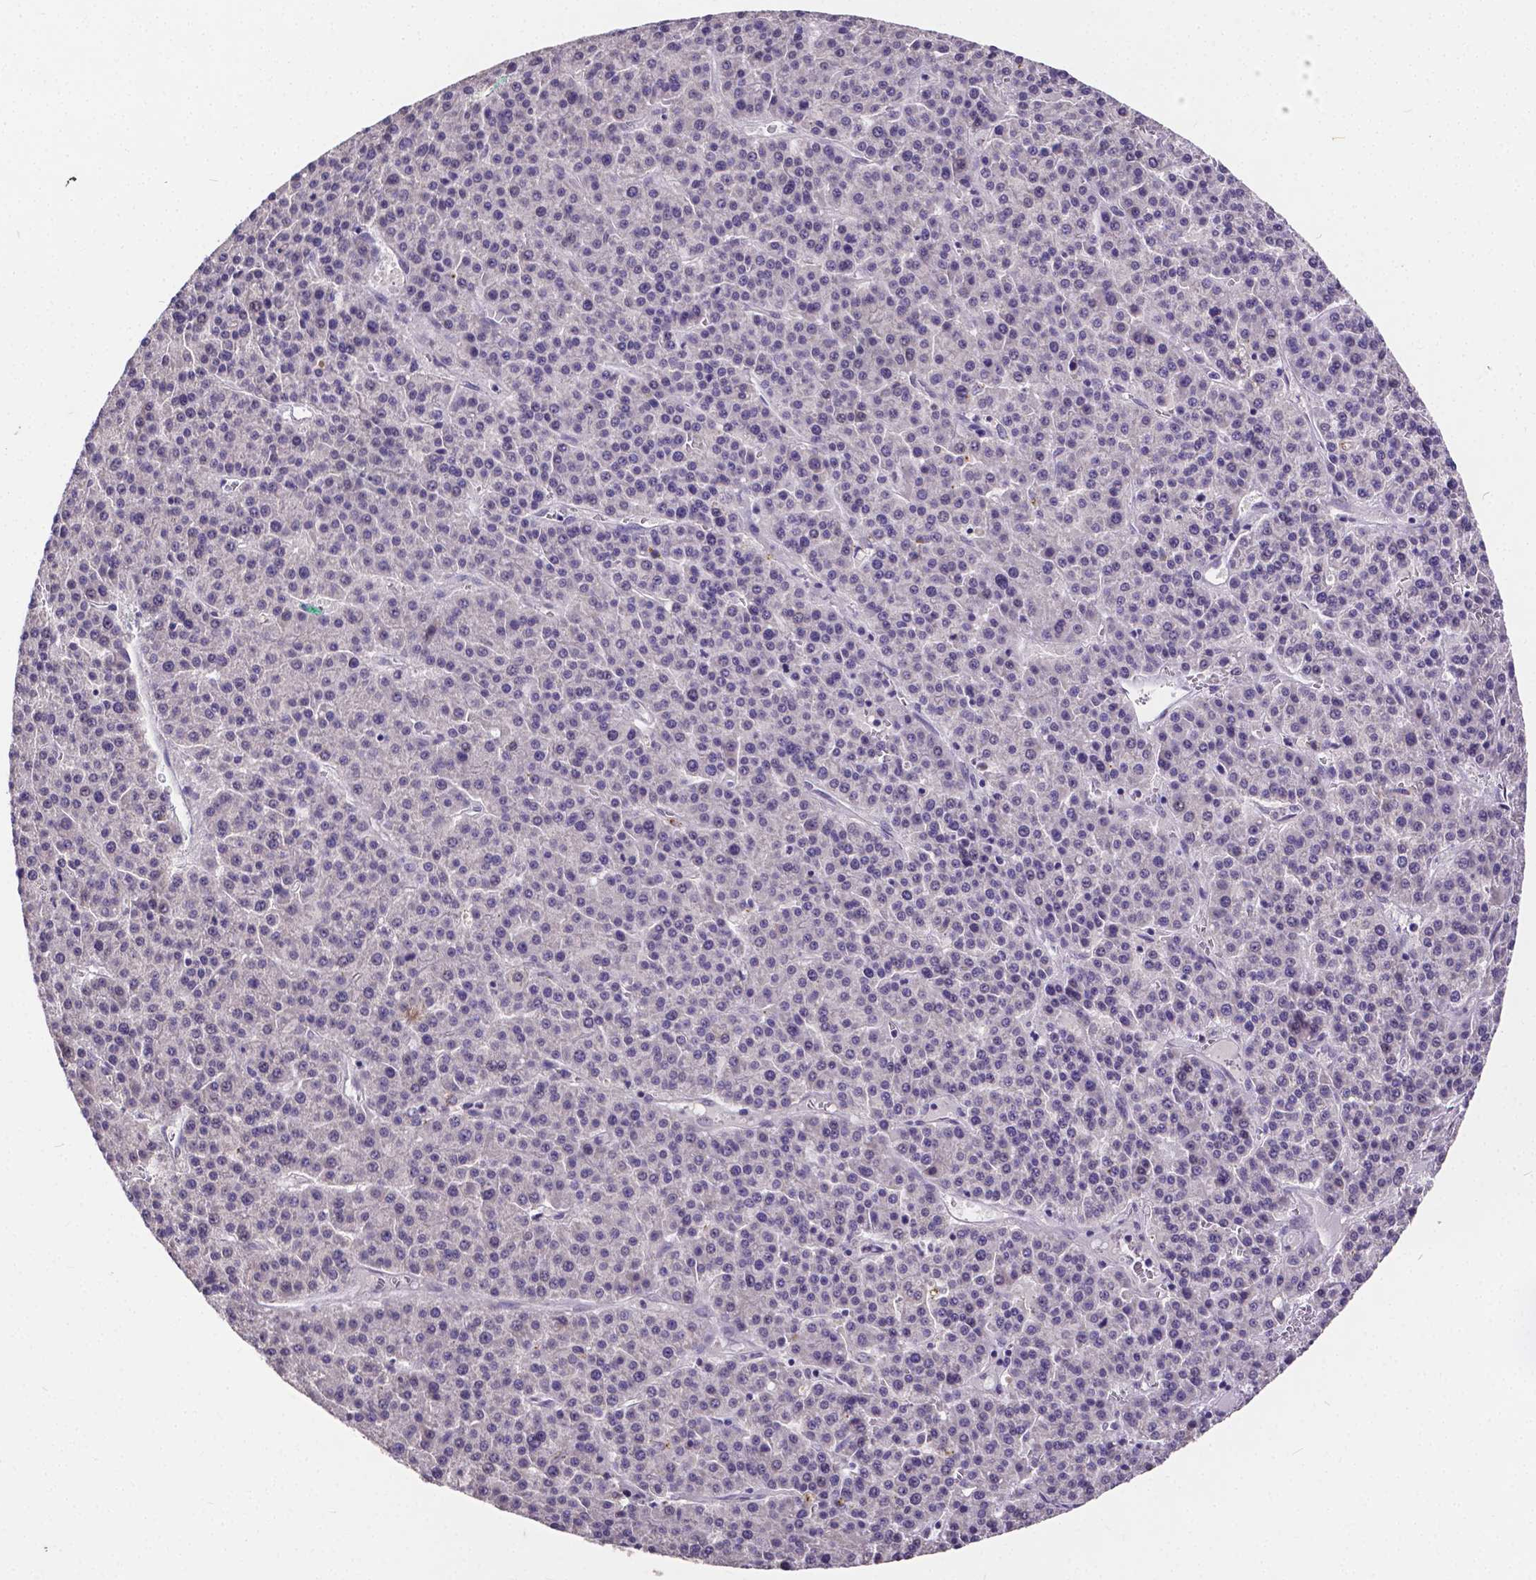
{"staining": {"intensity": "negative", "quantity": "none", "location": "none"}, "tissue": "liver cancer", "cell_type": "Tumor cells", "image_type": "cancer", "snomed": [{"axis": "morphology", "description": "Carcinoma, Hepatocellular, NOS"}, {"axis": "topography", "description": "Liver"}], "caption": "Immunohistochemistry image of neoplastic tissue: liver cancer stained with DAB (3,3'-diaminobenzidine) reveals no significant protein positivity in tumor cells.", "gene": "CTNNA2", "patient": {"sex": "female", "age": 58}}